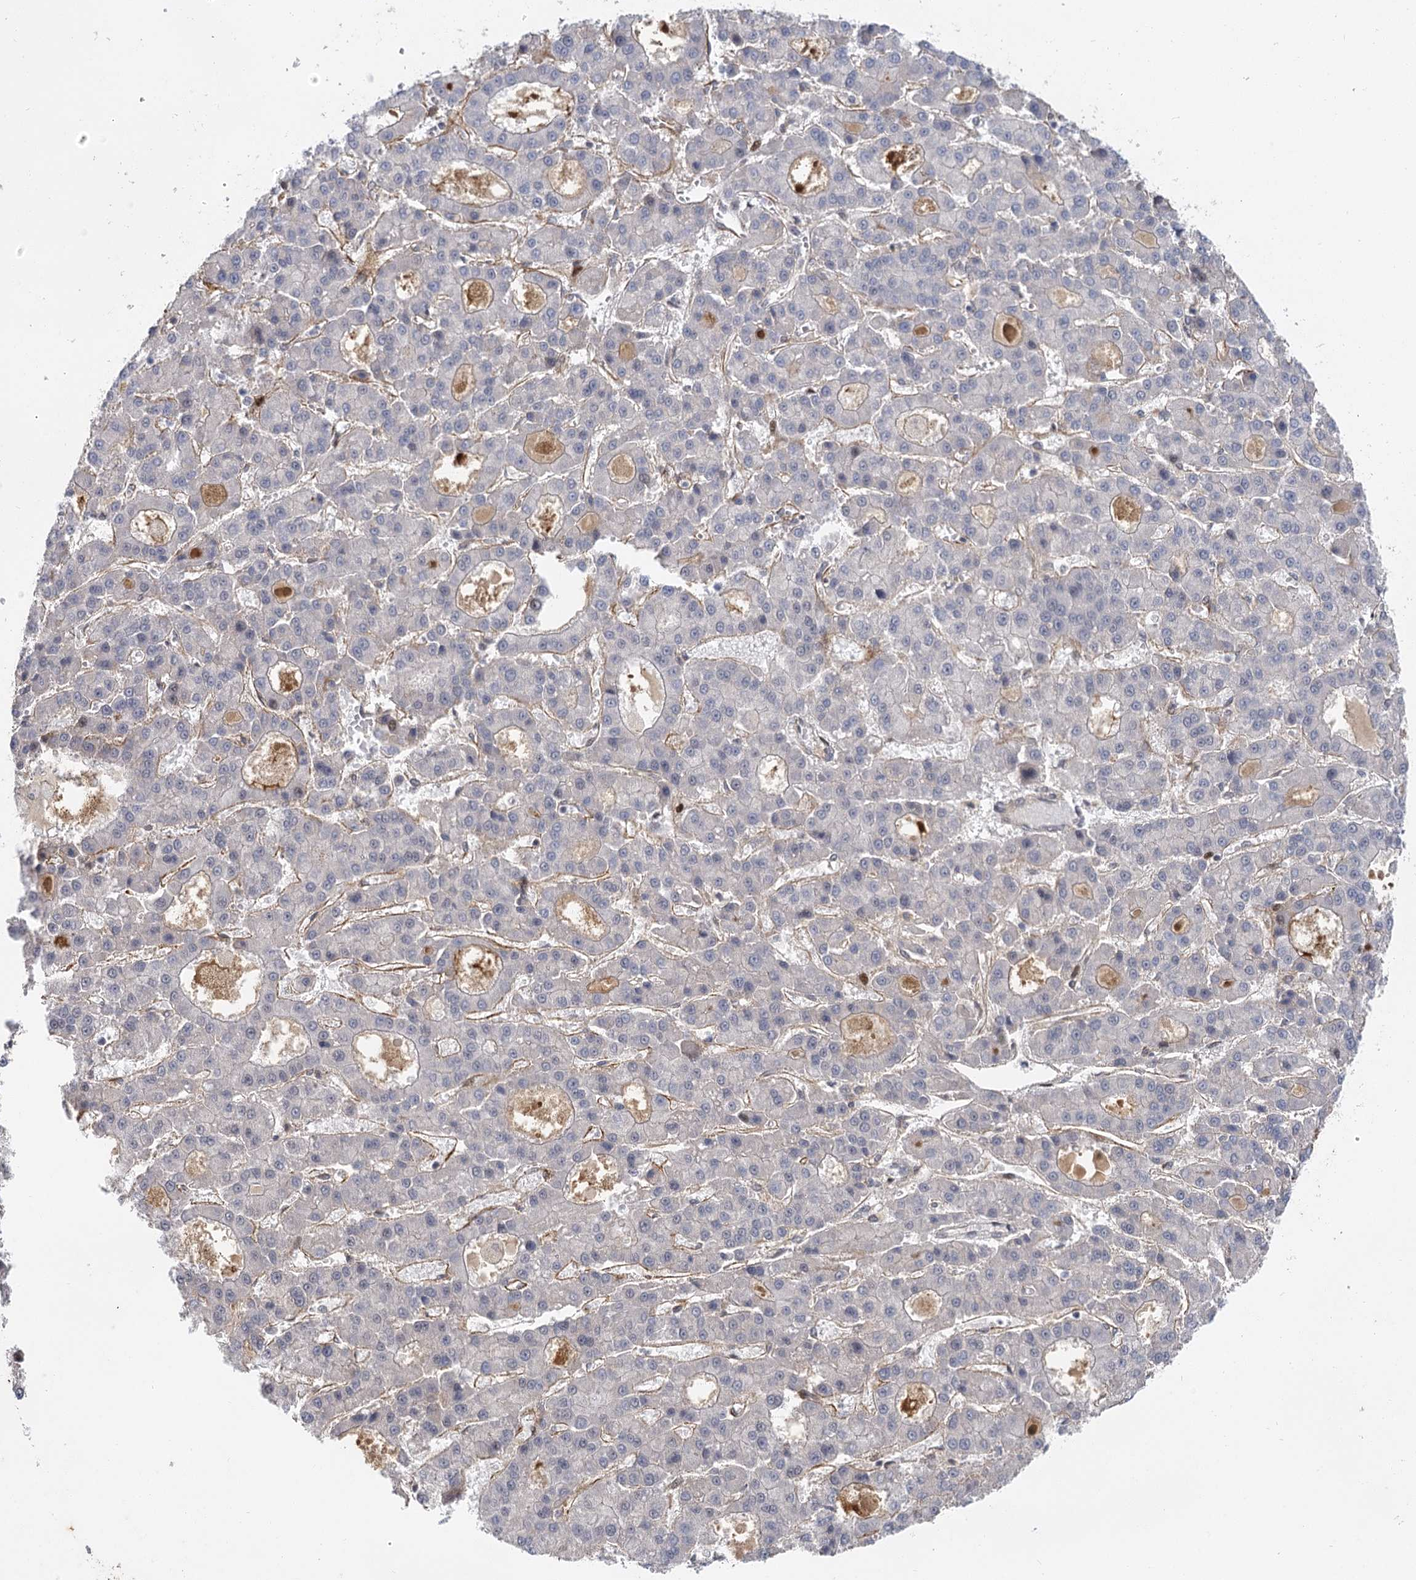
{"staining": {"intensity": "negative", "quantity": "none", "location": "none"}, "tissue": "liver cancer", "cell_type": "Tumor cells", "image_type": "cancer", "snomed": [{"axis": "morphology", "description": "Carcinoma, Hepatocellular, NOS"}, {"axis": "topography", "description": "Liver"}], "caption": "Immunohistochemical staining of human hepatocellular carcinoma (liver) shows no significant expression in tumor cells.", "gene": "IL11RA", "patient": {"sex": "male", "age": 70}}